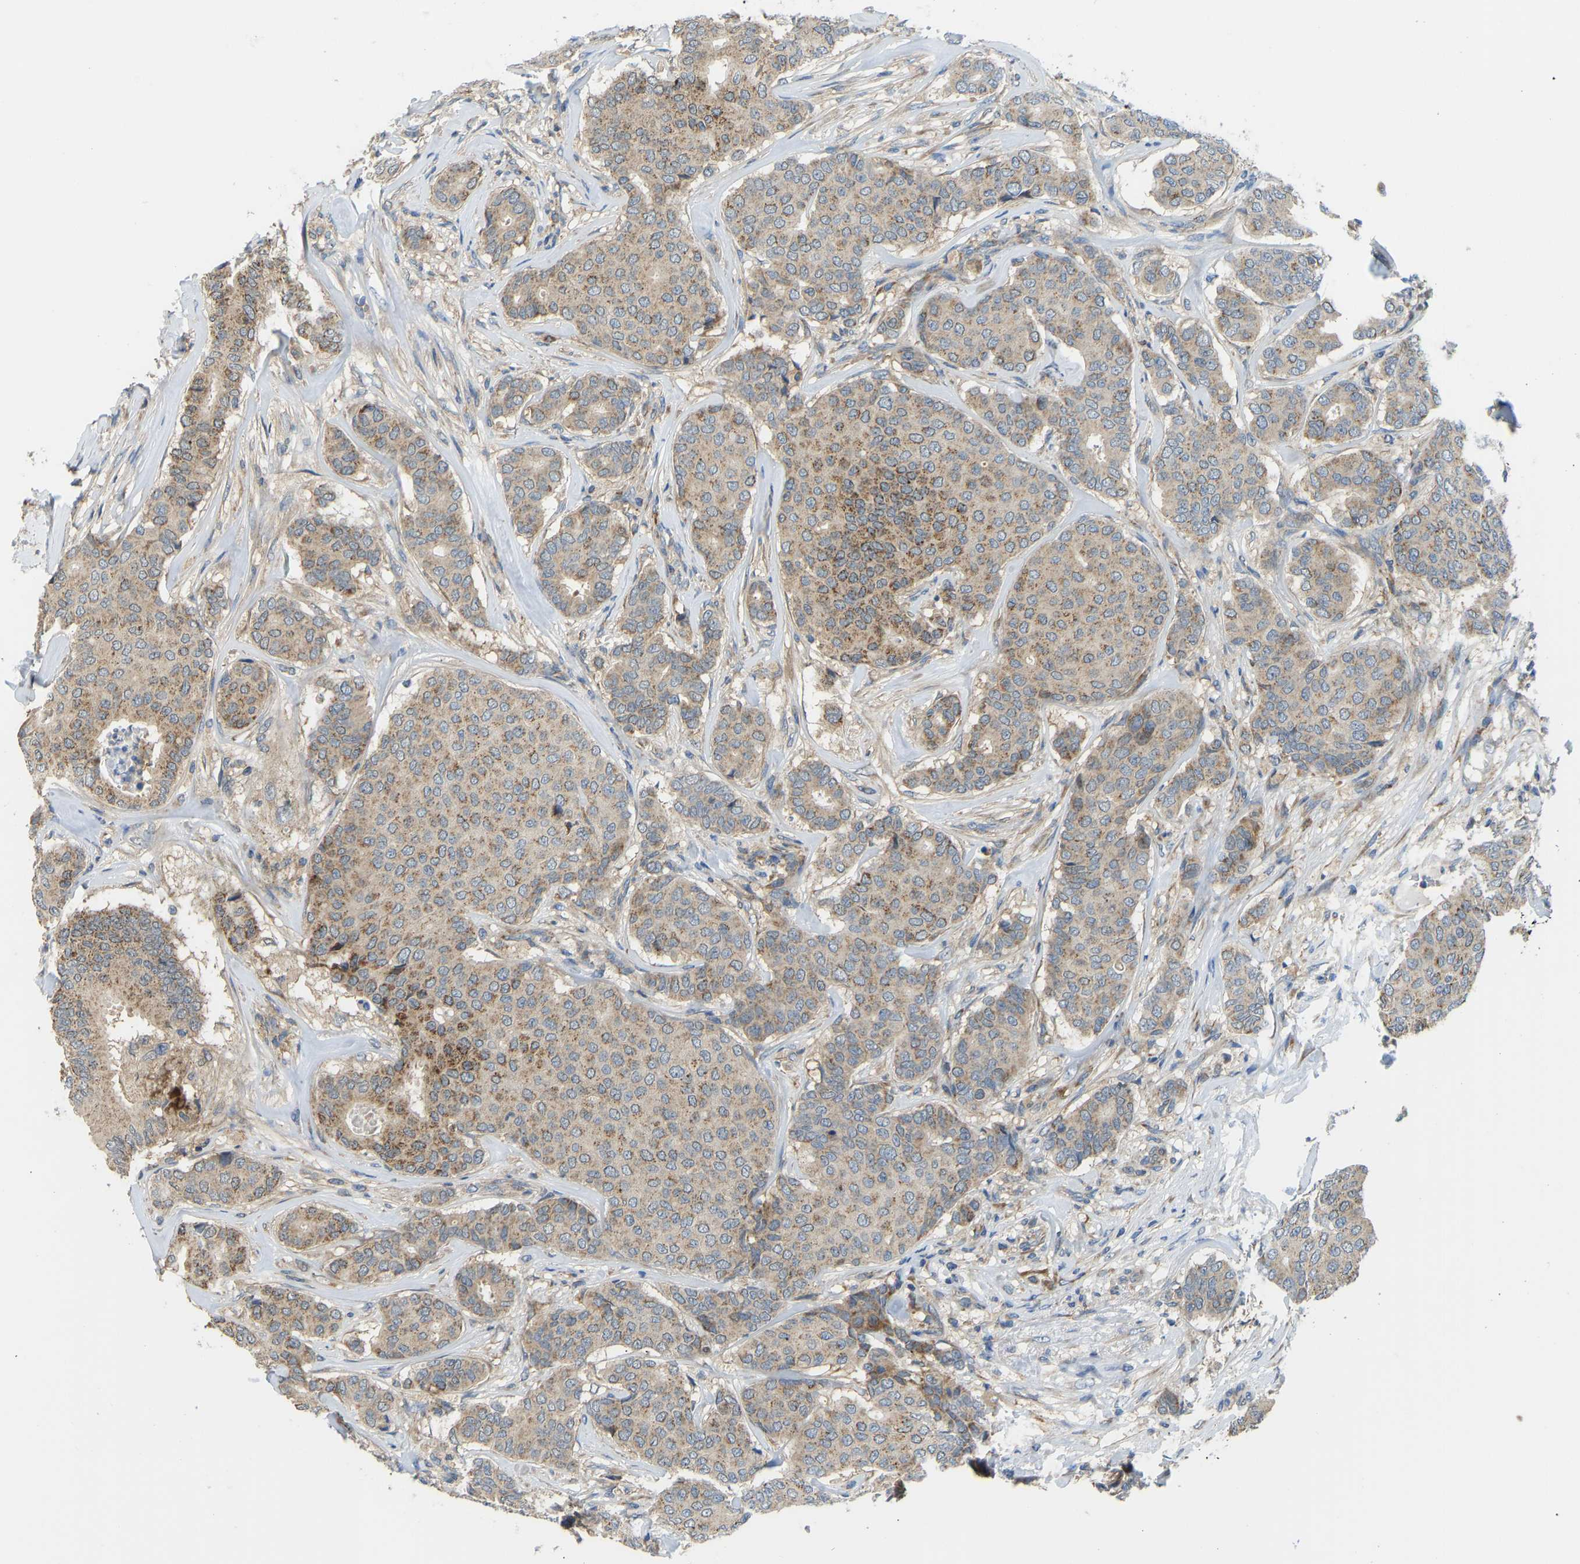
{"staining": {"intensity": "moderate", "quantity": ">75%", "location": "cytoplasmic/membranous"}, "tissue": "breast cancer", "cell_type": "Tumor cells", "image_type": "cancer", "snomed": [{"axis": "morphology", "description": "Duct carcinoma"}, {"axis": "topography", "description": "Breast"}], "caption": "Invasive ductal carcinoma (breast) stained for a protein reveals moderate cytoplasmic/membranous positivity in tumor cells.", "gene": "RBP1", "patient": {"sex": "female", "age": 75}}